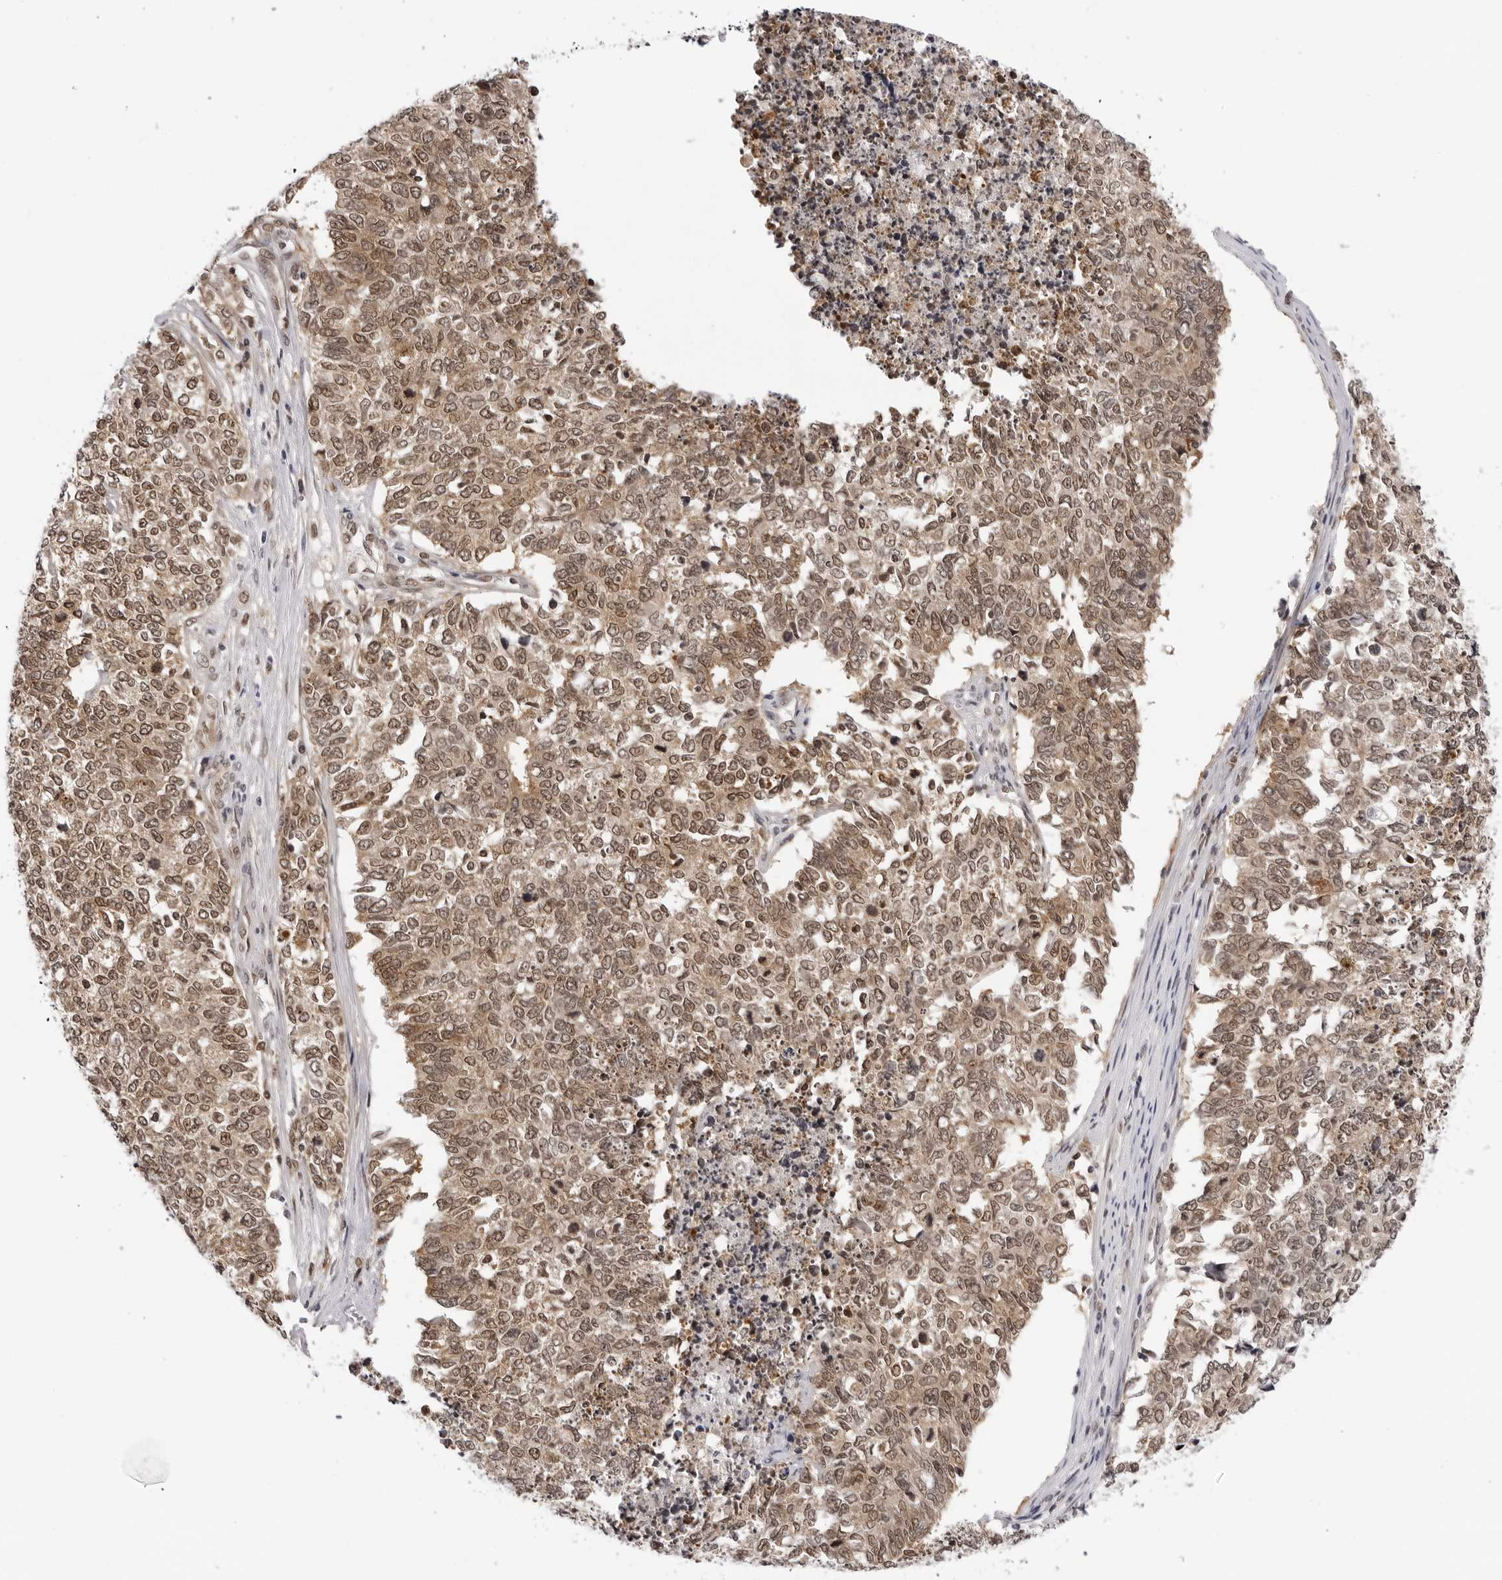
{"staining": {"intensity": "moderate", "quantity": ">75%", "location": "nuclear"}, "tissue": "cervical cancer", "cell_type": "Tumor cells", "image_type": "cancer", "snomed": [{"axis": "morphology", "description": "Squamous cell carcinoma, NOS"}, {"axis": "topography", "description": "Cervix"}], "caption": "Cervical cancer was stained to show a protein in brown. There is medium levels of moderate nuclear expression in about >75% of tumor cells.", "gene": "WDR77", "patient": {"sex": "female", "age": 63}}